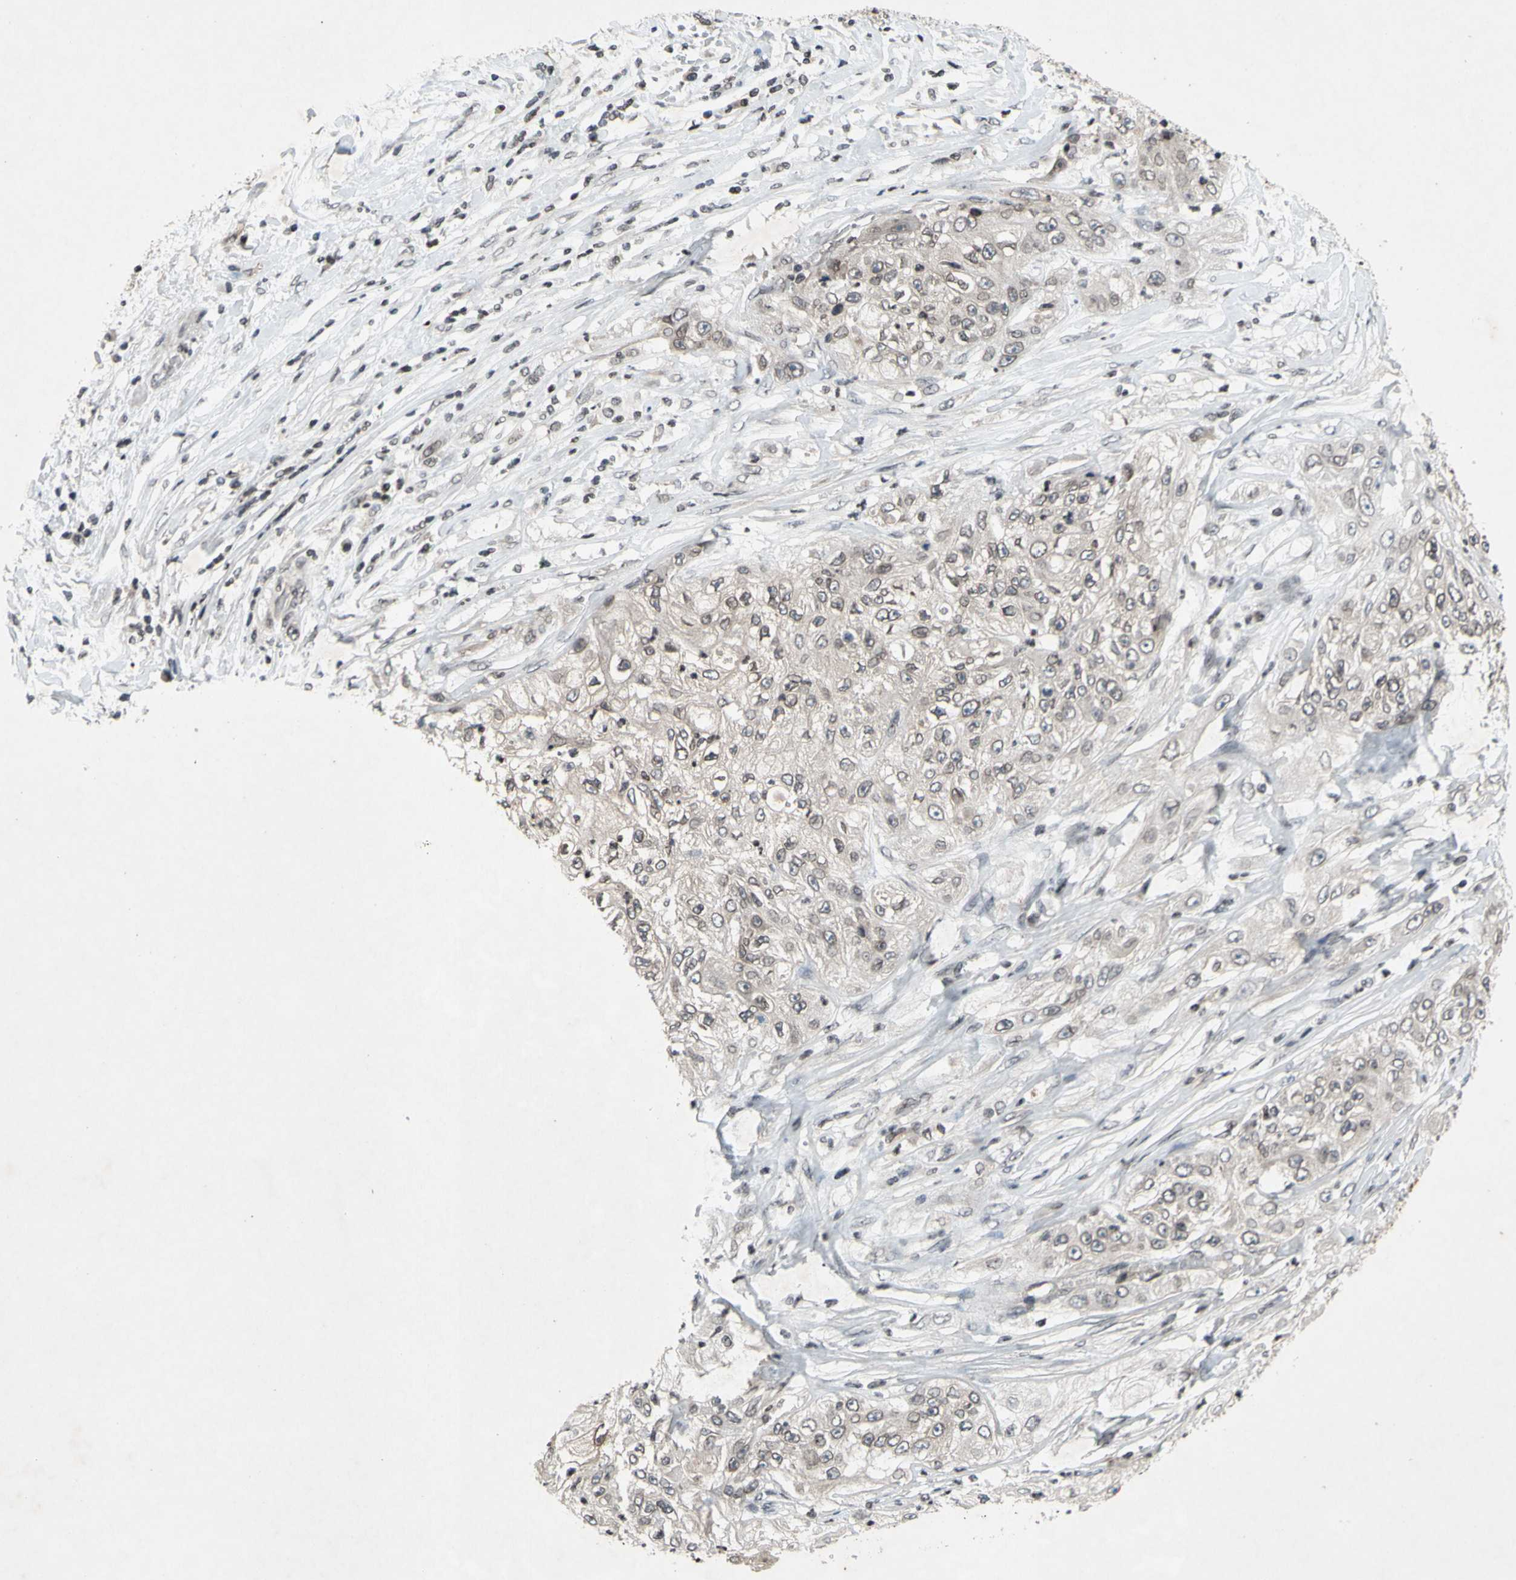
{"staining": {"intensity": "weak", "quantity": "25%-75%", "location": "cytoplasmic/membranous,nuclear"}, "tissue": "lung cancer", "cell_type": "Tumor cells", "image_type": "cancer", "snomed": [{"axis": "morphology", "description": "Inflammation, NOS"}, {"axis": "morphology", "description": "Squamous cell carcinoma, NOS"}, {"axis": "topography", "description": "Lymph node"}, {"axis": "topography", "description": "Soft tissue"}, {"axis": "topography", "description": "Lung"}], "caption": "Immunohistochemical staining of lung squamous cell carcinoma reveals low levels of weak cytoplasmic/membranous and nuclear protein positivity in about 25%-75% of tumor cells.", "gene": "XPO1", "patient": {"sex": "male", "age": 66}}